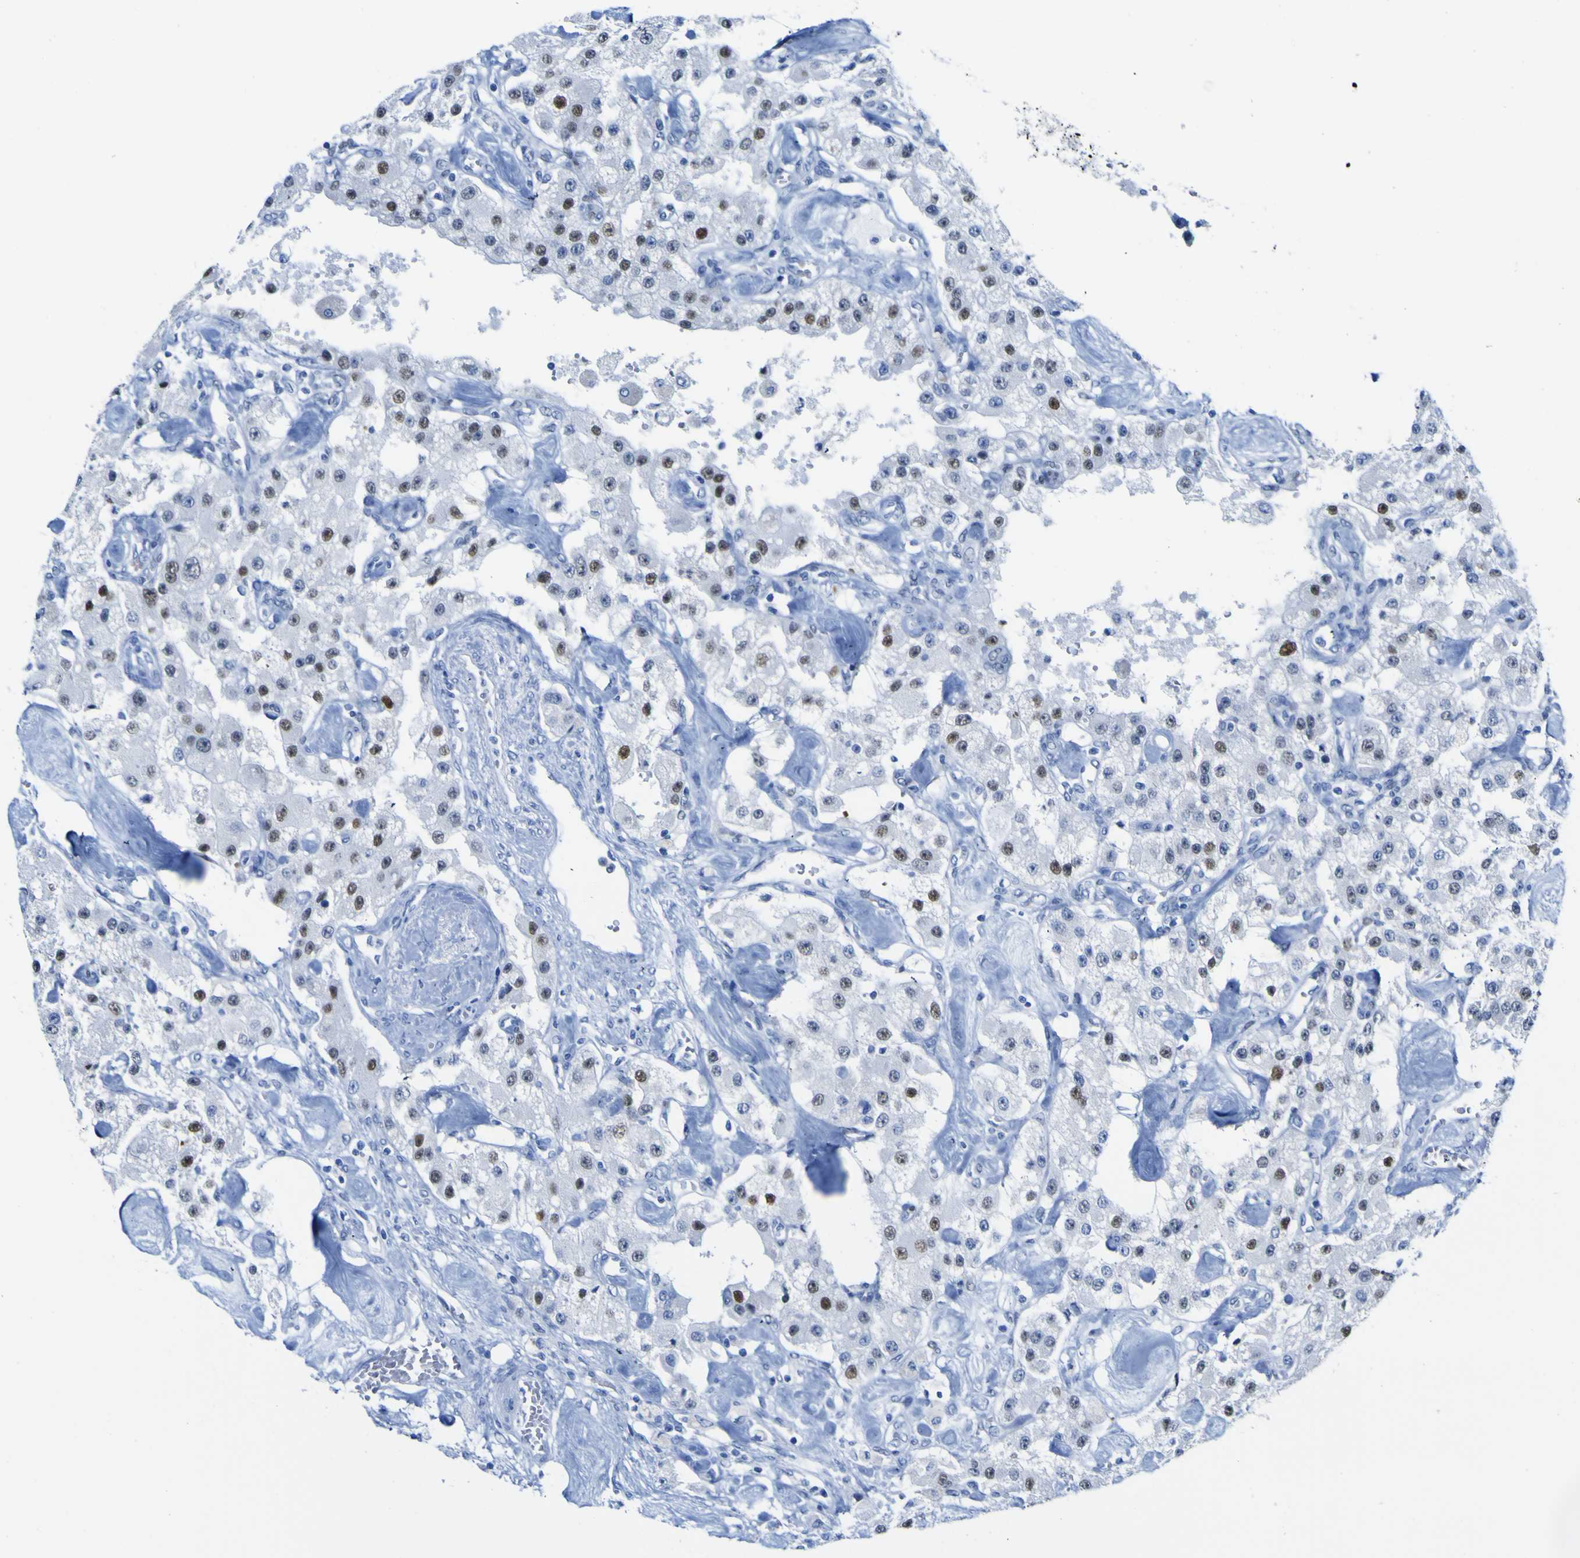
{"staining": {"intensity": "strong", "quantity": "<25%", "location": "nuclear"}, "tissue": "carcinoid", "cell_type": "Tumor cells", "image_type": "cancer", "snomed": [{"axis": "morphology", "description": "Carcinoid, malignant, NOS"}, {"axis": "topography", "description": "Pancreas"}], "caption": "A histopathology image of malignant carcinoid stained for a protein exhibits strong nuclear brown staining in tumor cells. The protein of interest is stained brown, and the nuclei are stained in blue (DAB (3,3'-diaminobenzidine) IHC with brightfield microscopy, high magnification).", "gene": "DACH1", "patient": {"sex": "male", "age": 41}}